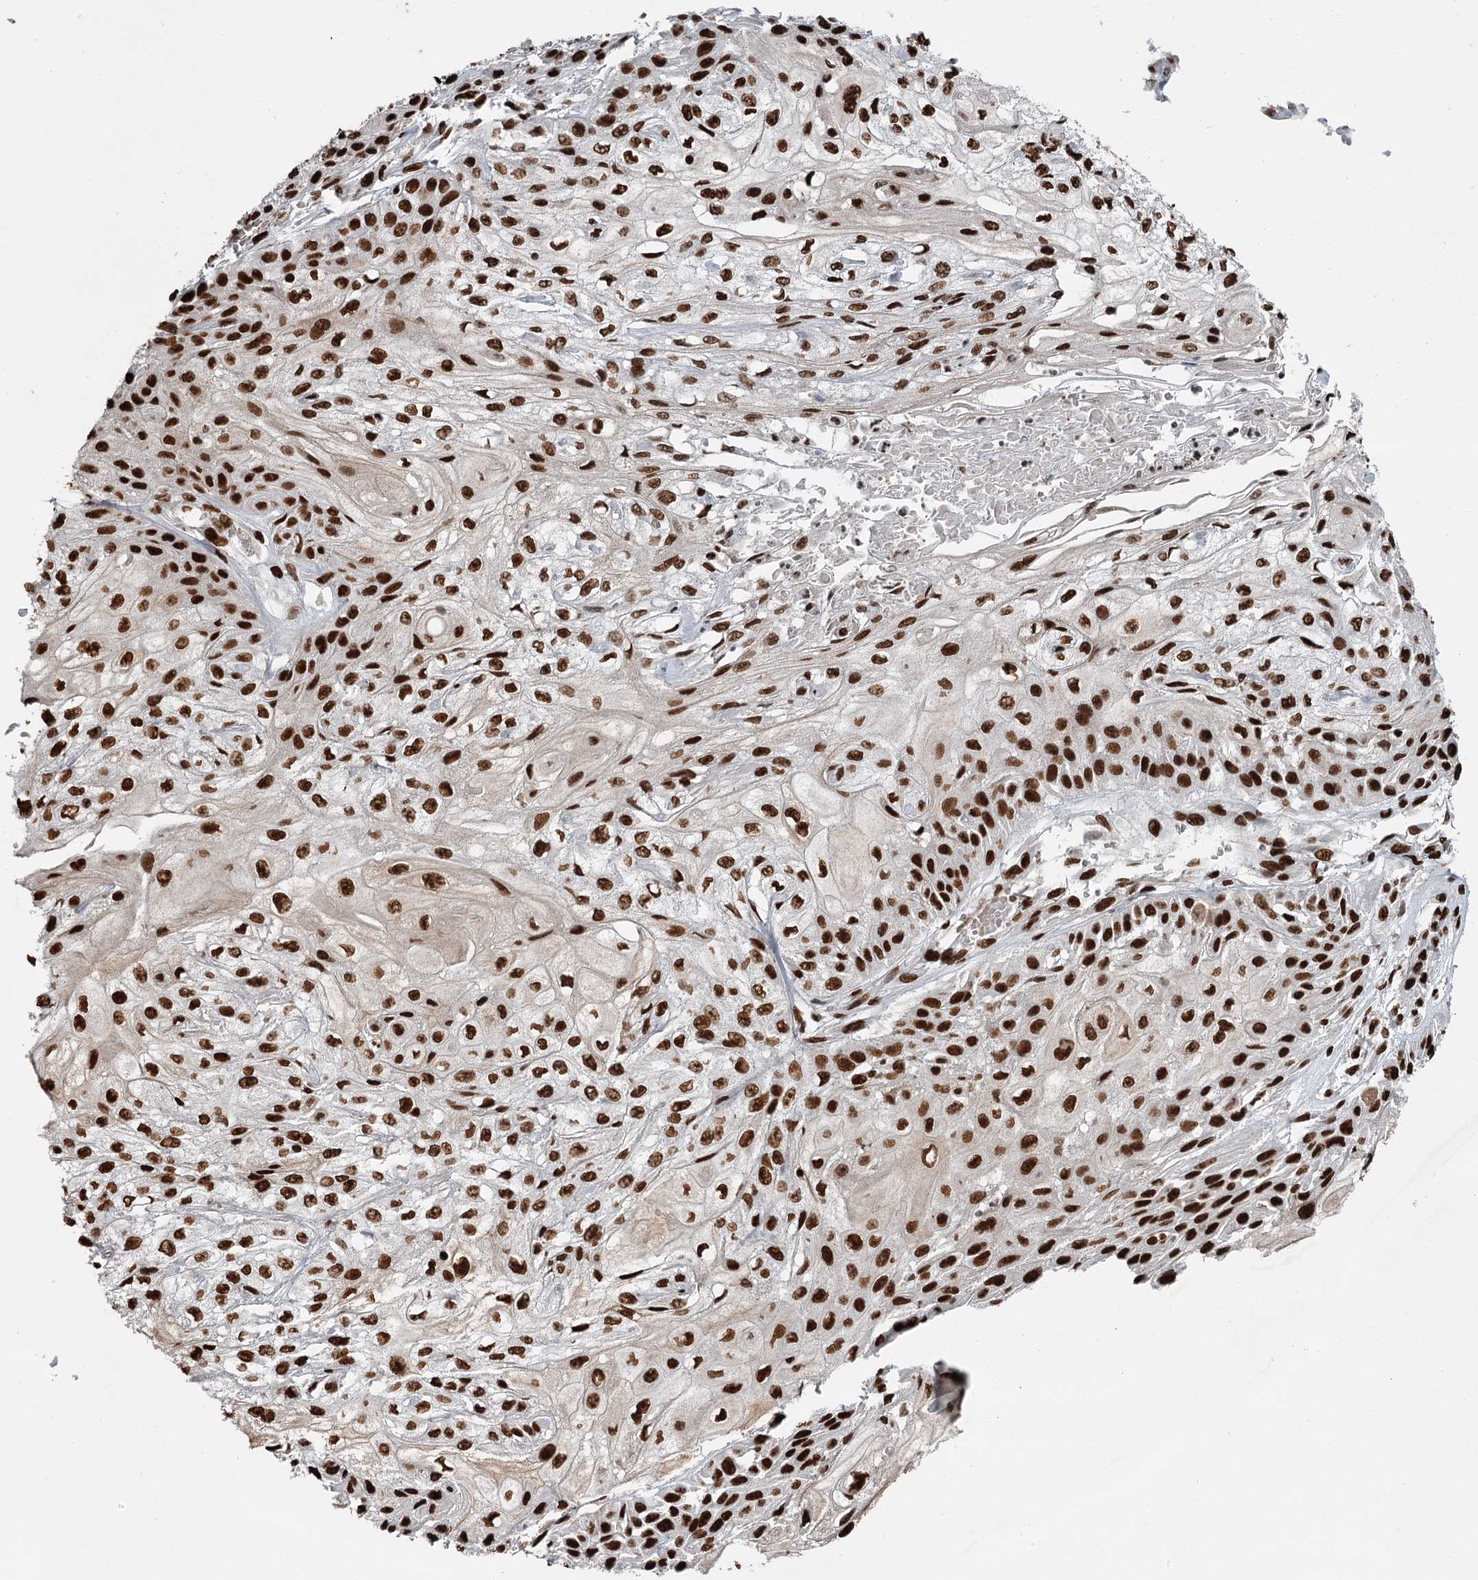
{"staining": {"intensity": "strong", "quantity": ">75%", "location": "nuclear"}, "tissue": "skin cancer", "cell_type": "Tumor cells", "image_type": "cancer", "snomed": [{"axis": "morphology", "description": "Squamous cell carcinoma, NOS"}, {"axis": "morphology", "description": "Squamous cell carcinoma, metastatic, NOS"}, {"axis": "topography", "description": "Skin"}, {"axis": "topography", "description": "Lymph node"}], "caption": "About >75% of tumor cells in skin squamous cell carcinoma display strong nuclear protein expression as visualized by brown immunohistochemical staining.", "gene": "RBBP7", "patient": {"sex": "male", "age": 75}}